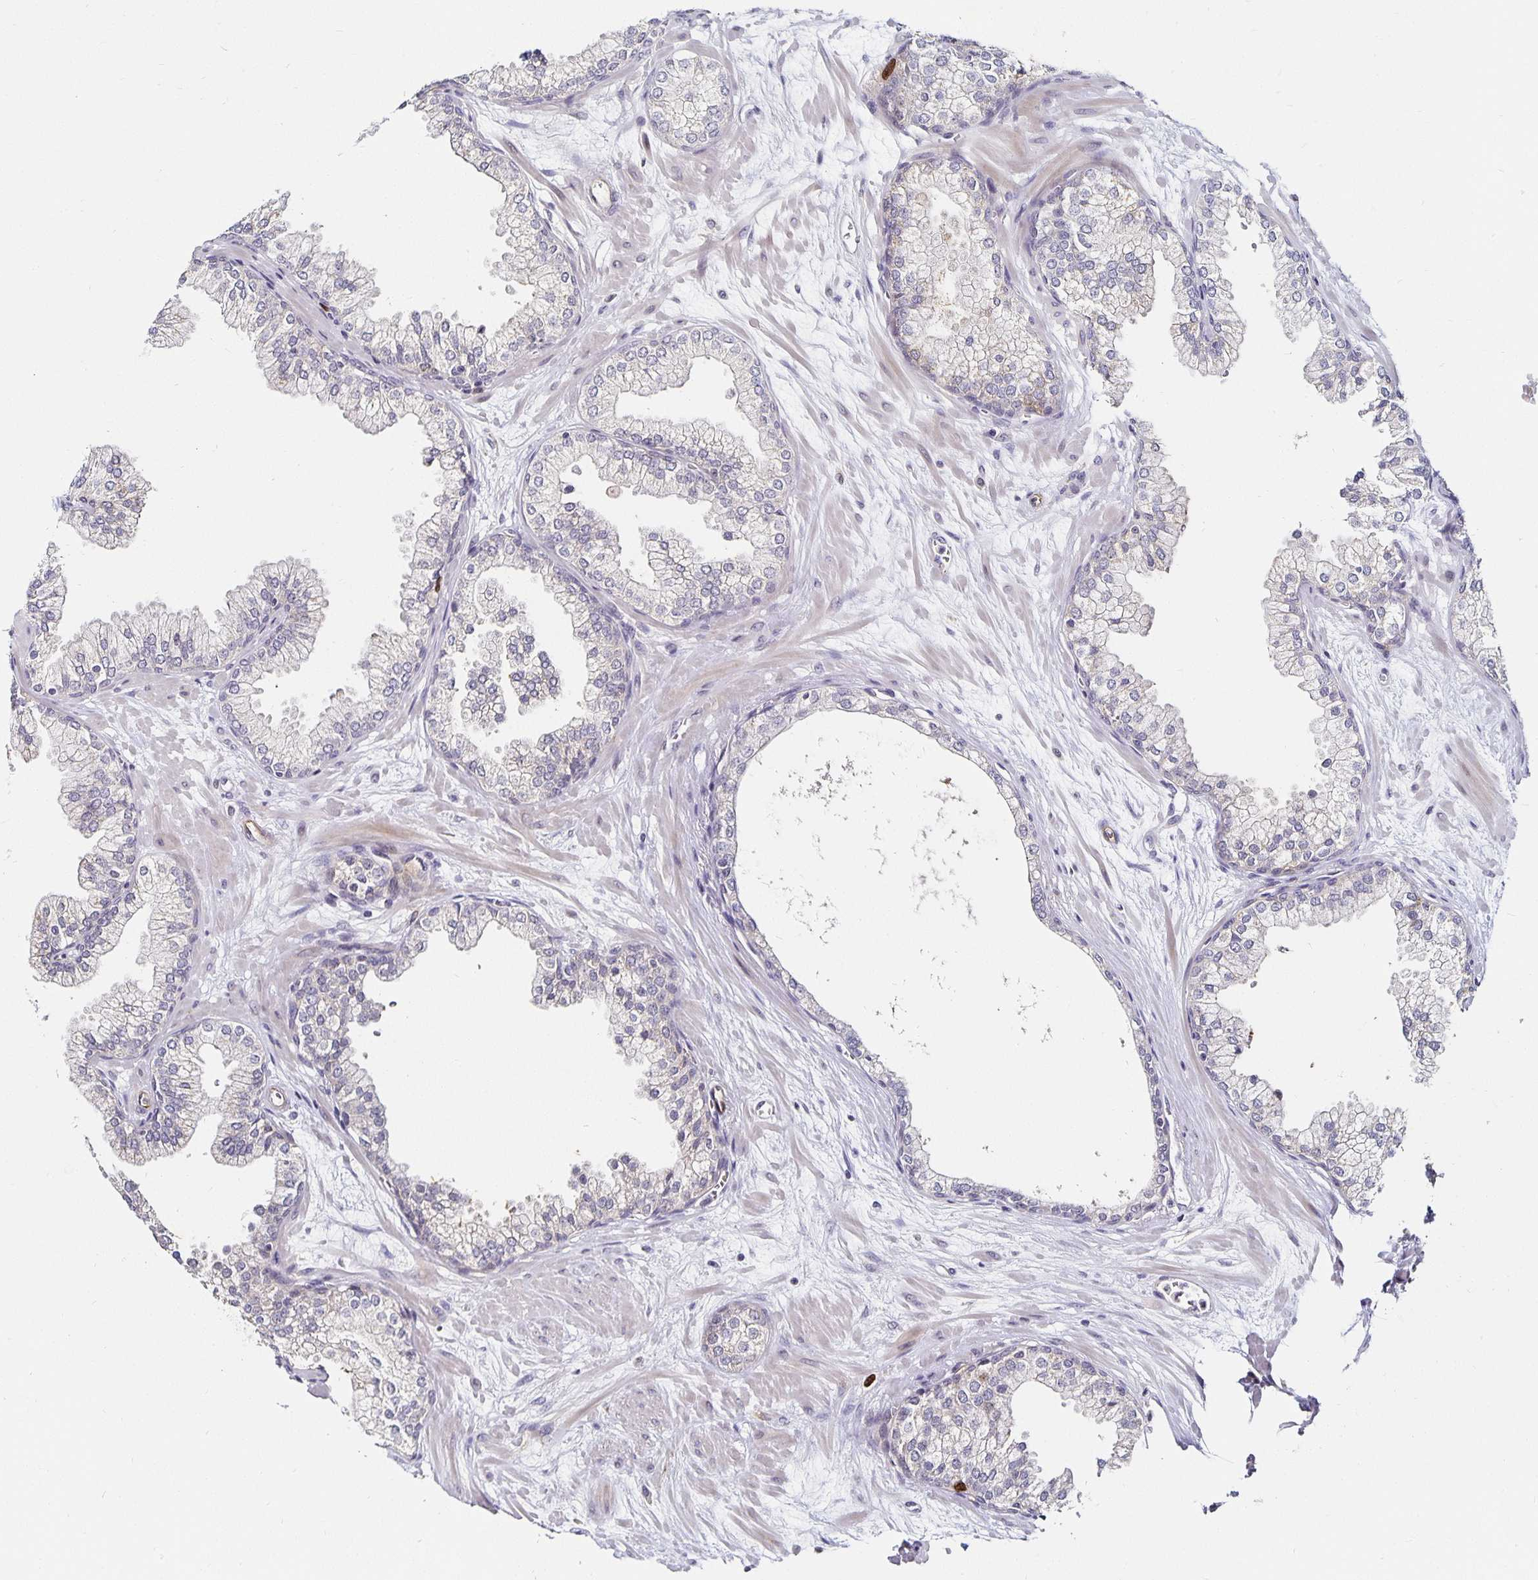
{"staining": {"intensity": "negative", "quantity": "none", "location": "none"}, "tissue": "prostate", "cell_type": "Glandular cells", "image_type": "normal", "snomed": [{"axis": "morphology", "description": "Normal tissue, NOS"}, {"axis": "topography", "description": "Prostate"}, {"axis": "topography", "description": "Peripheral nerve tissue"}], "caption": "The histopathology image reveals no staining of glandular cells in normal prostate.", "gene": "ANLN", "patient": {"sex": "male", "age": 61}}